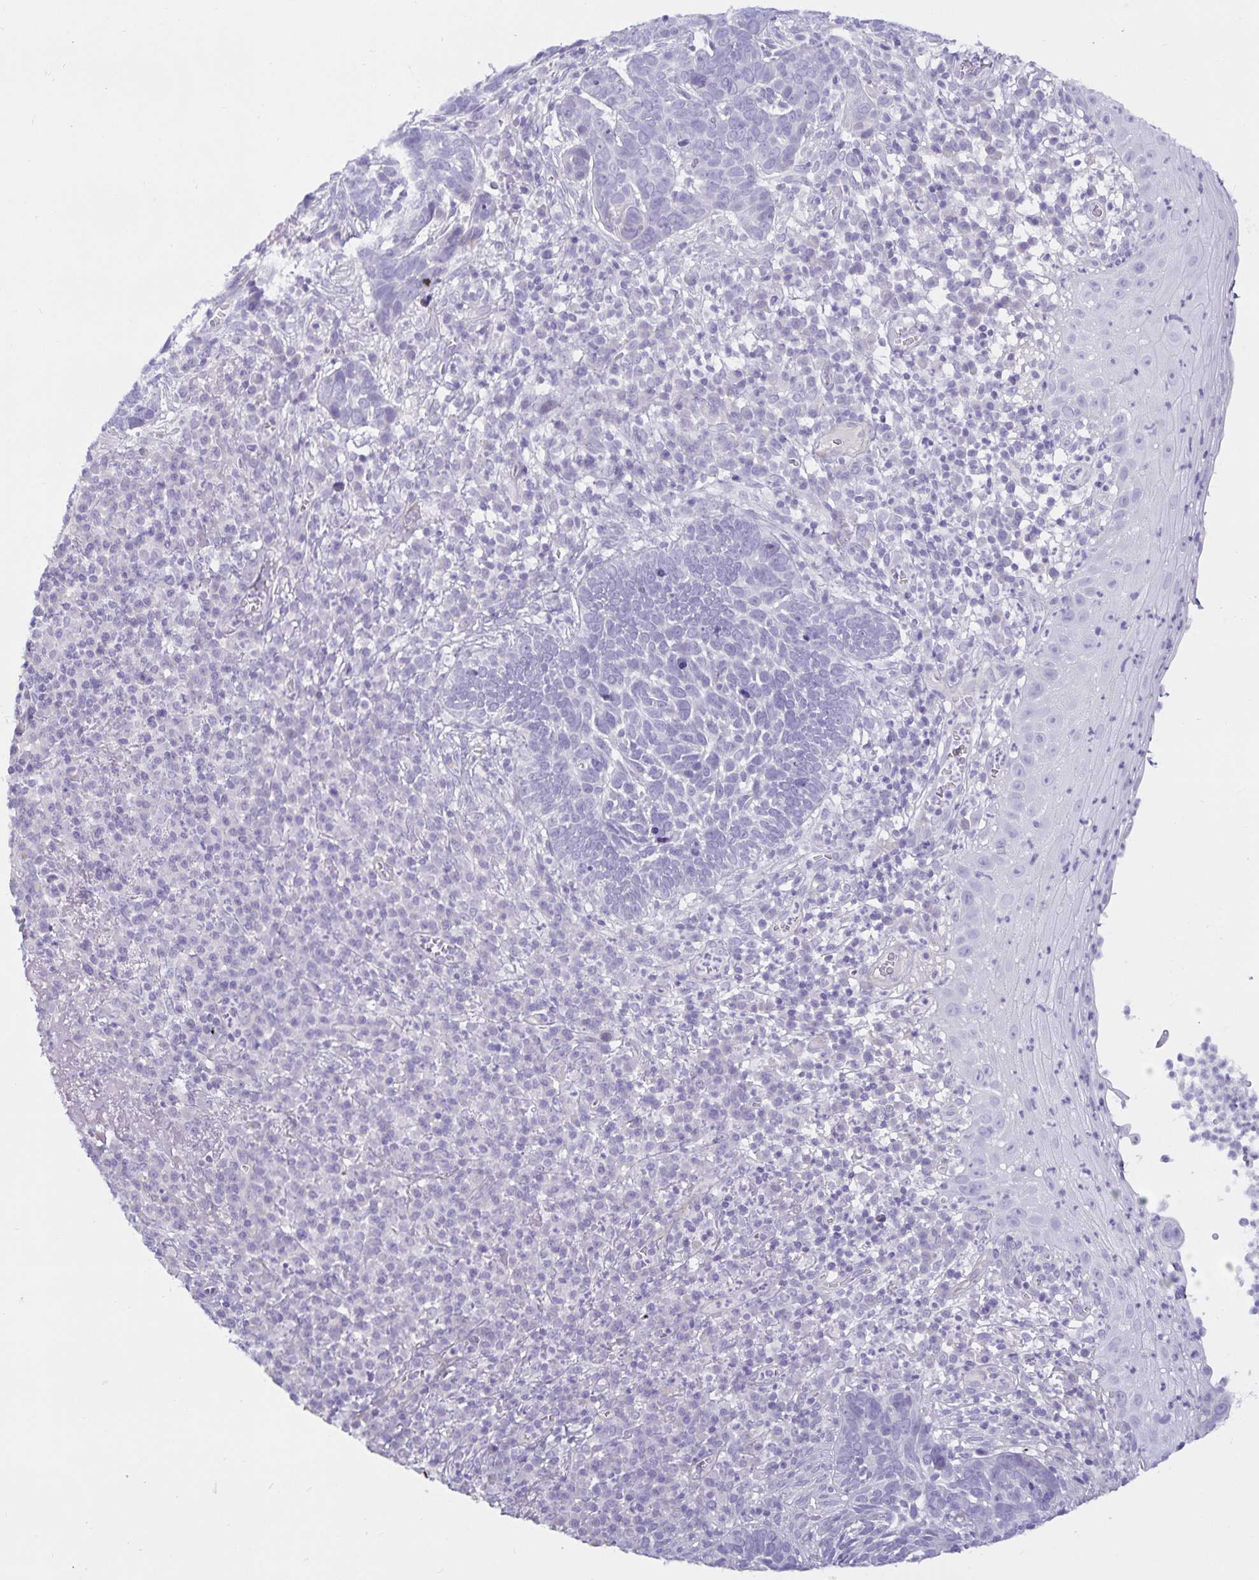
{"staining": {"intensity": "negative", "quantity": "none", "location": "none"}, "tissue": "skin cancer", "cell_type": "Tumor cells", "image_type": "cancer", "snomed": [{"axis": "morphology", "description": "Basal cell carcinoma"}, {"axis": "topography", "description": "Skin"}, {"axis": "topography", "description": "Skin of face"}], "caption": "High power microscopy image of an immunohistochemistry (IHC) micrograph of skin cancer (basal cell carcinoma), revealing no significant staining in tumor cells.", "gene": "SPAG4", "patient": {"sex": "female", "age": 95}}